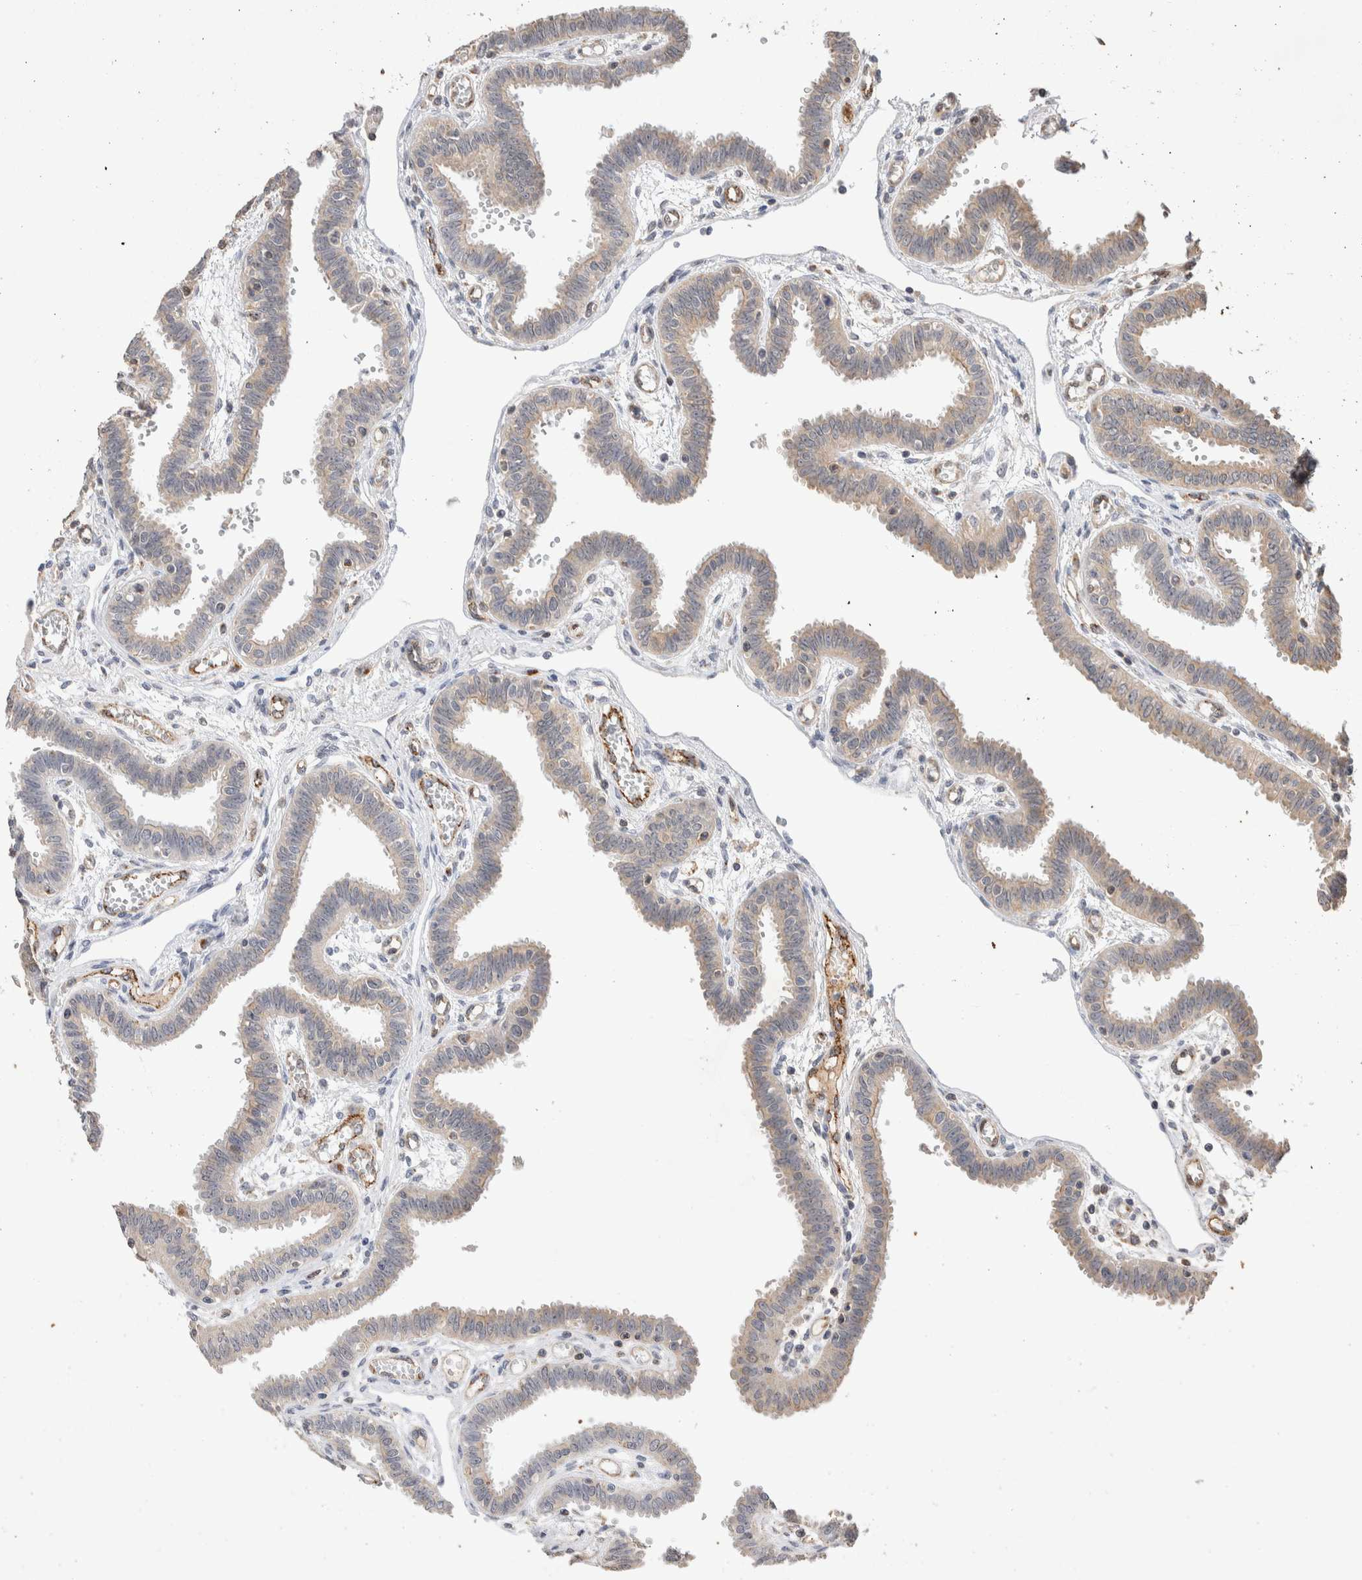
{"staining": {"intensity": "weak", "quantity": "25%-75%", "location": "cytoplasmic/membranous"}, "tissue": "fallopian tube", "cell_type": "Glandular cells", "image_type": "normal", "snomed": [{"axis": "morphology", "description": "Normal tissue, NOS"}, {"axis": "topography", "description": "Fallopian tube"}], "caption": "High-magnification brightfield microscopy of normal fallopian tube stained with DAB (3,3'-diaminobenzidine) (brown) and counterstained with hematoxylin (blue). glandular cells exhibit weak cytoplasmic/membranous expression is identified in about25%-75% of cells.", "gene": "NSMAF", "patient": {"sex": "female", "age": 32}}